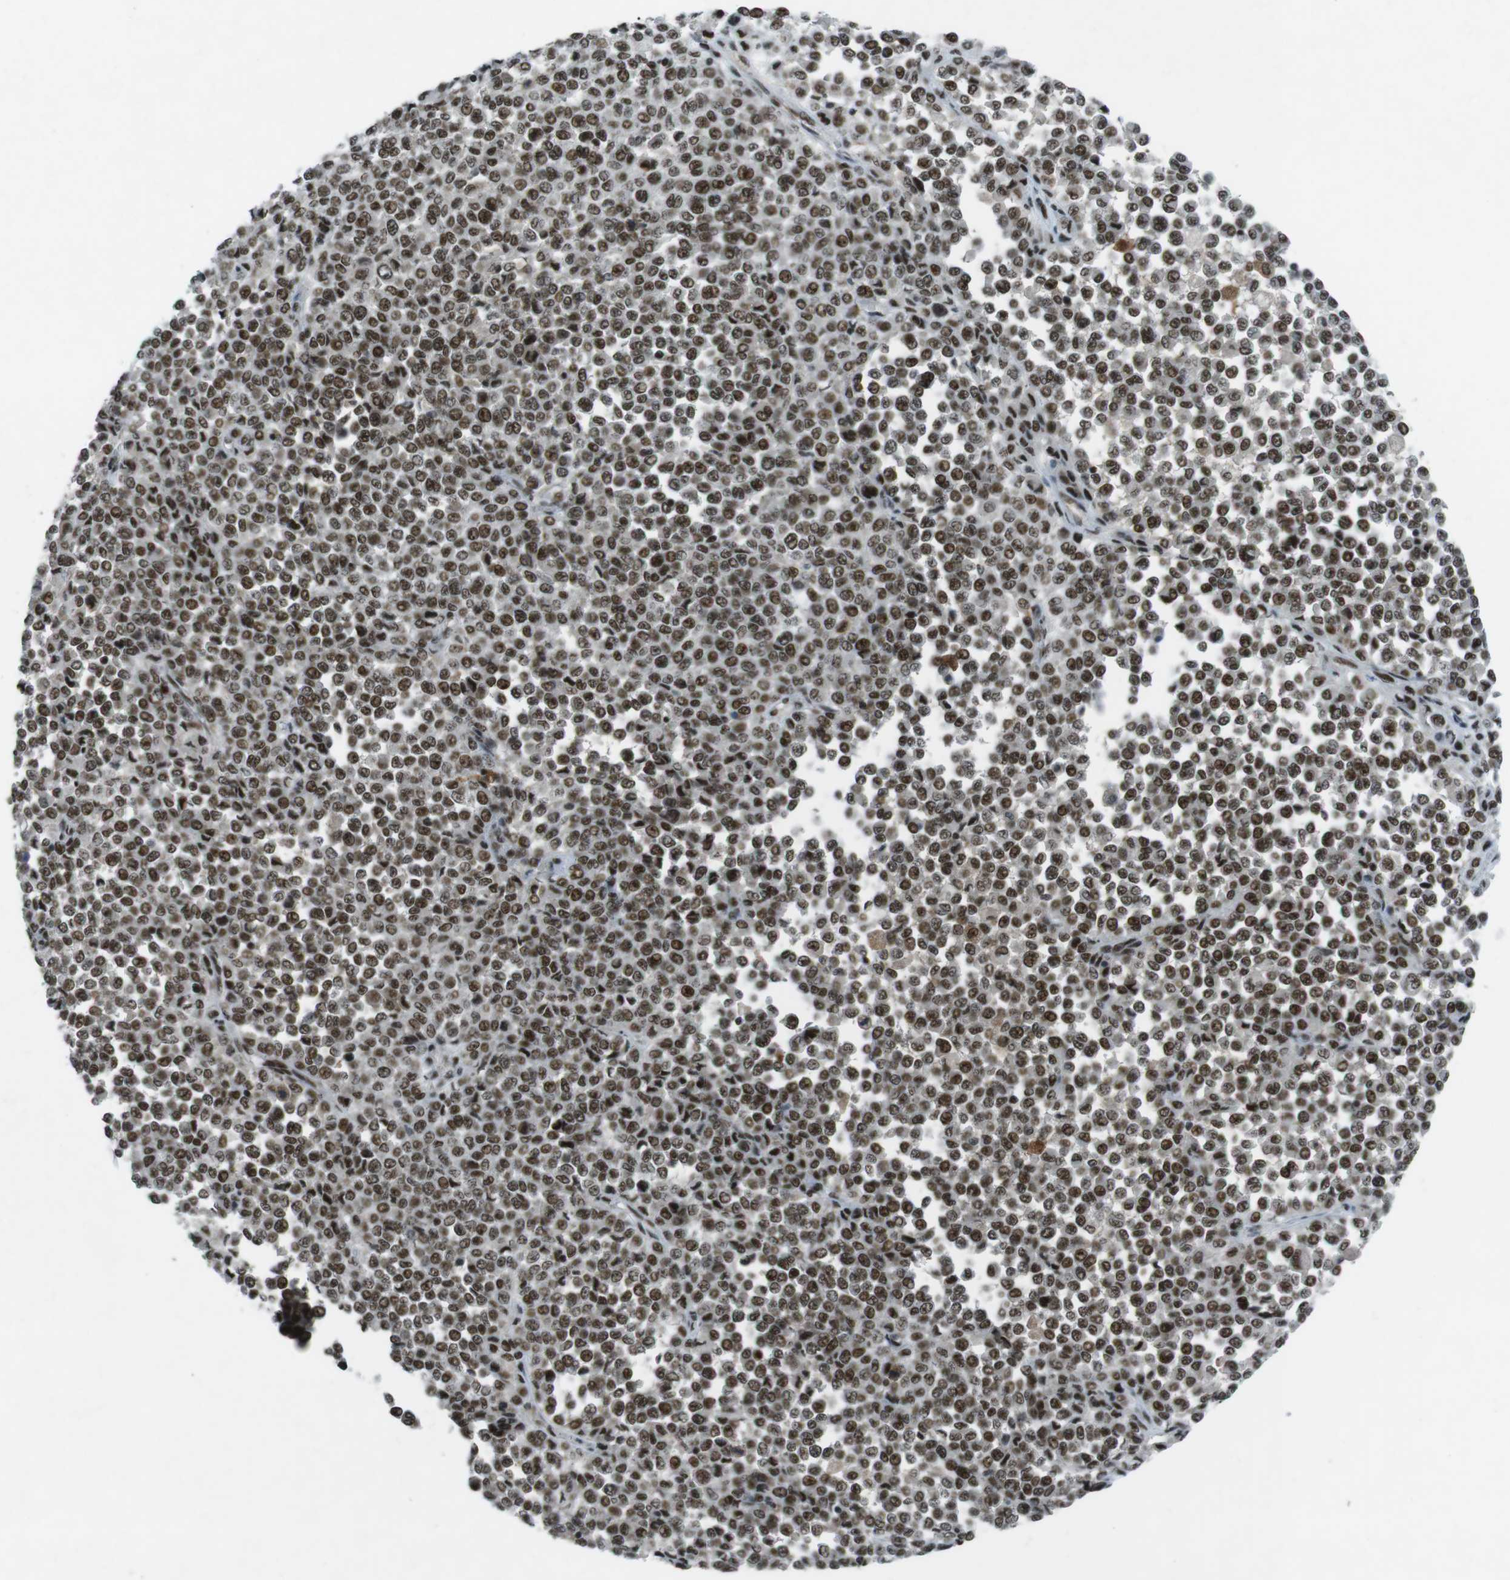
{"staining": {"intensity": "strong", "quantity": ">75%", "location": "nuclear"}, "tissue": "melanoma", "cell_type": "Tumor cells", "image_type": "cancer", "snomed": [{"axis": "morphology", "description": "Malignant melanoma, Metastatic site"}, {"axis": "topography", "description": "Pancreas"}], "caption": "Human malignant melanoma (metastatic site) stained with a brown dye exhibits strong nuclear positive staining in about >75% of tumor cells.", "gene": "TAF1", "patient": {"sex": "female", "age": 30}}